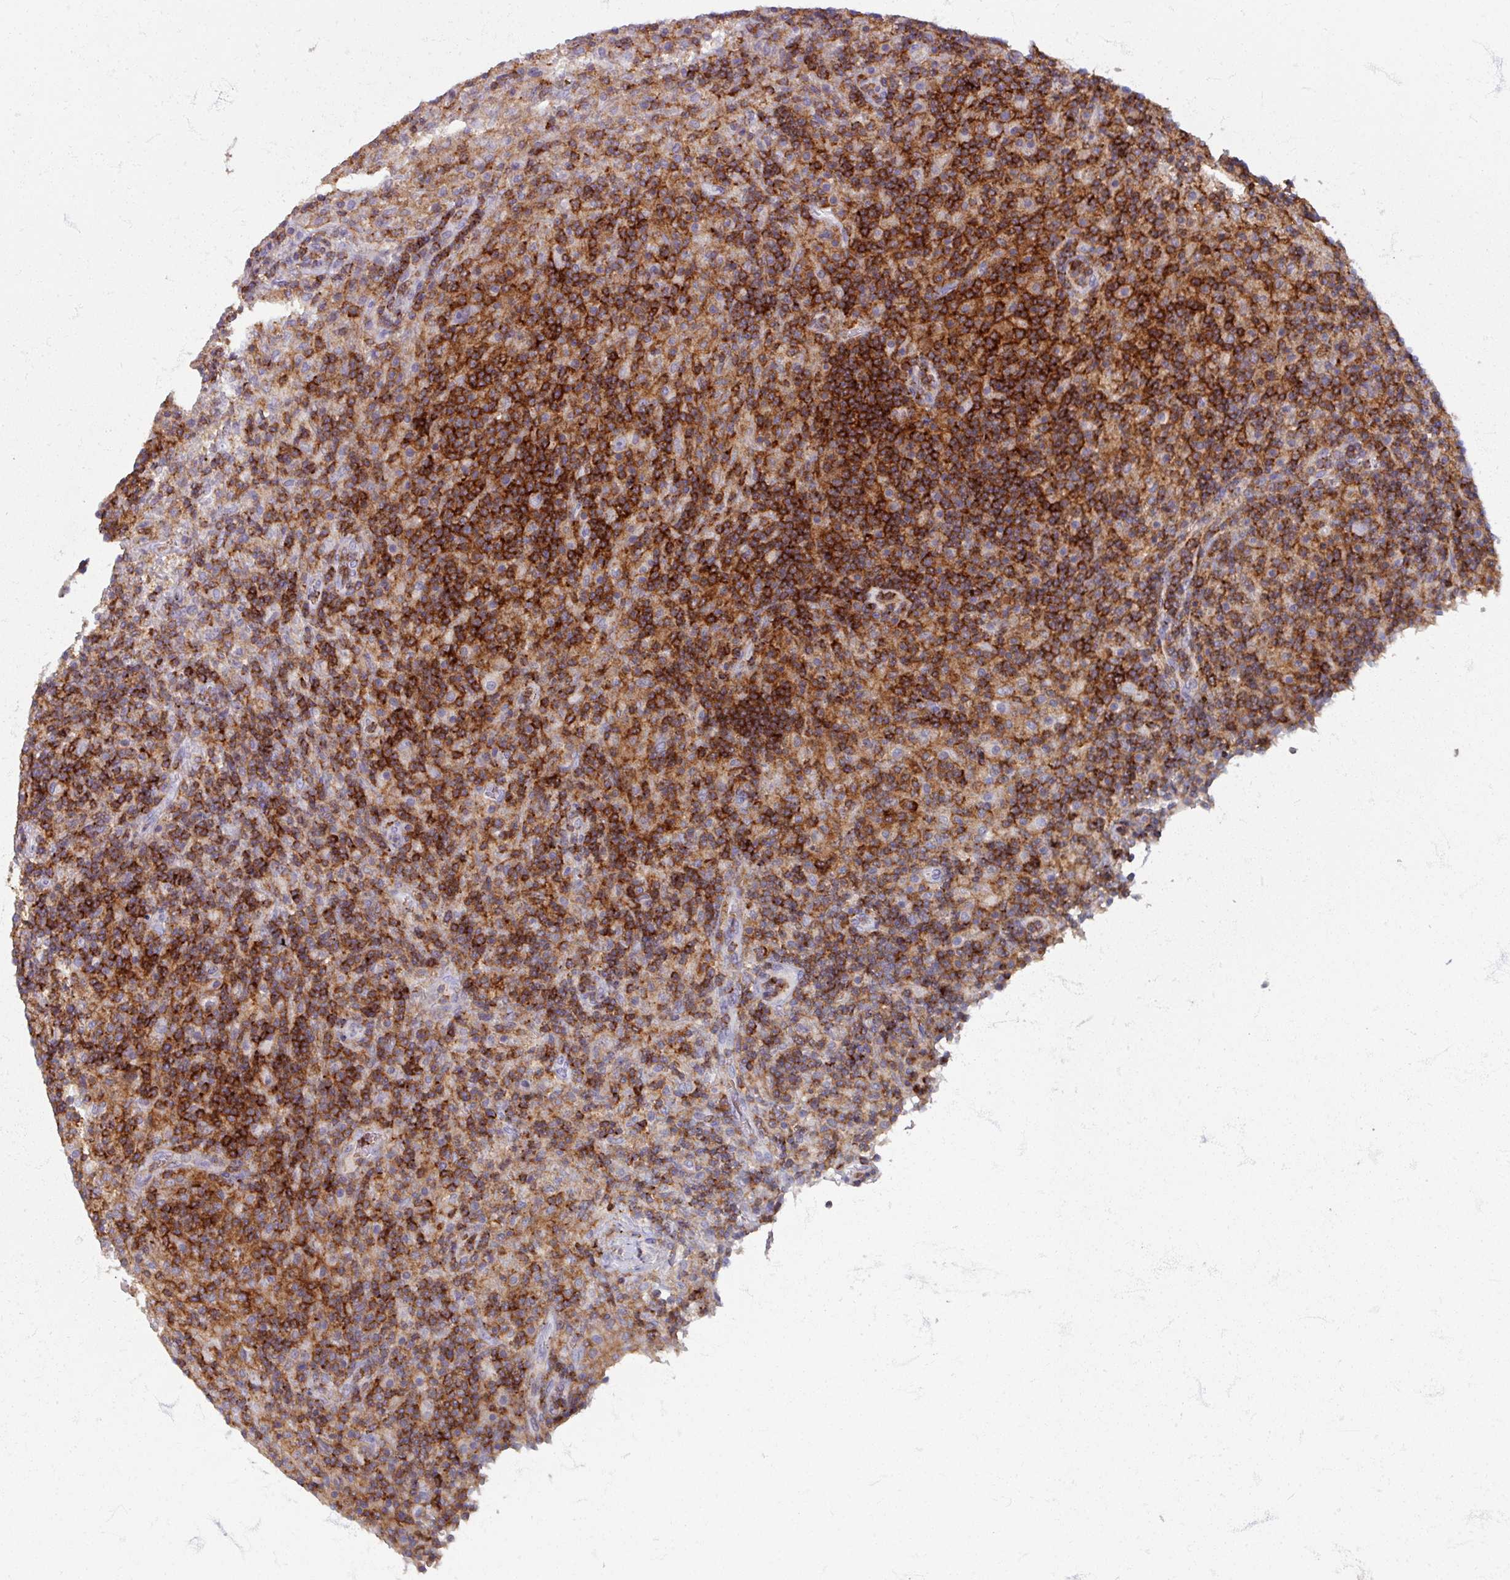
{"staining": {"intensity": "negative", "quantity": "none", "location": "none"}, "tissue": "lymphoma", "cell_type": "Tumor cells", "image_type": "cancer", "snomed": [{"axis": "morphology", "description": "Hodgkin's disease, NOS"}, {"axis": "topography", "description": "Lymph node"}], "caption": "Lymphoma stained for a protein using immunohistochemistry (IHC) reveals no expression tumor cells.", "gene": "PTPRC", "patient": {"sex": "male", "age": 70}}